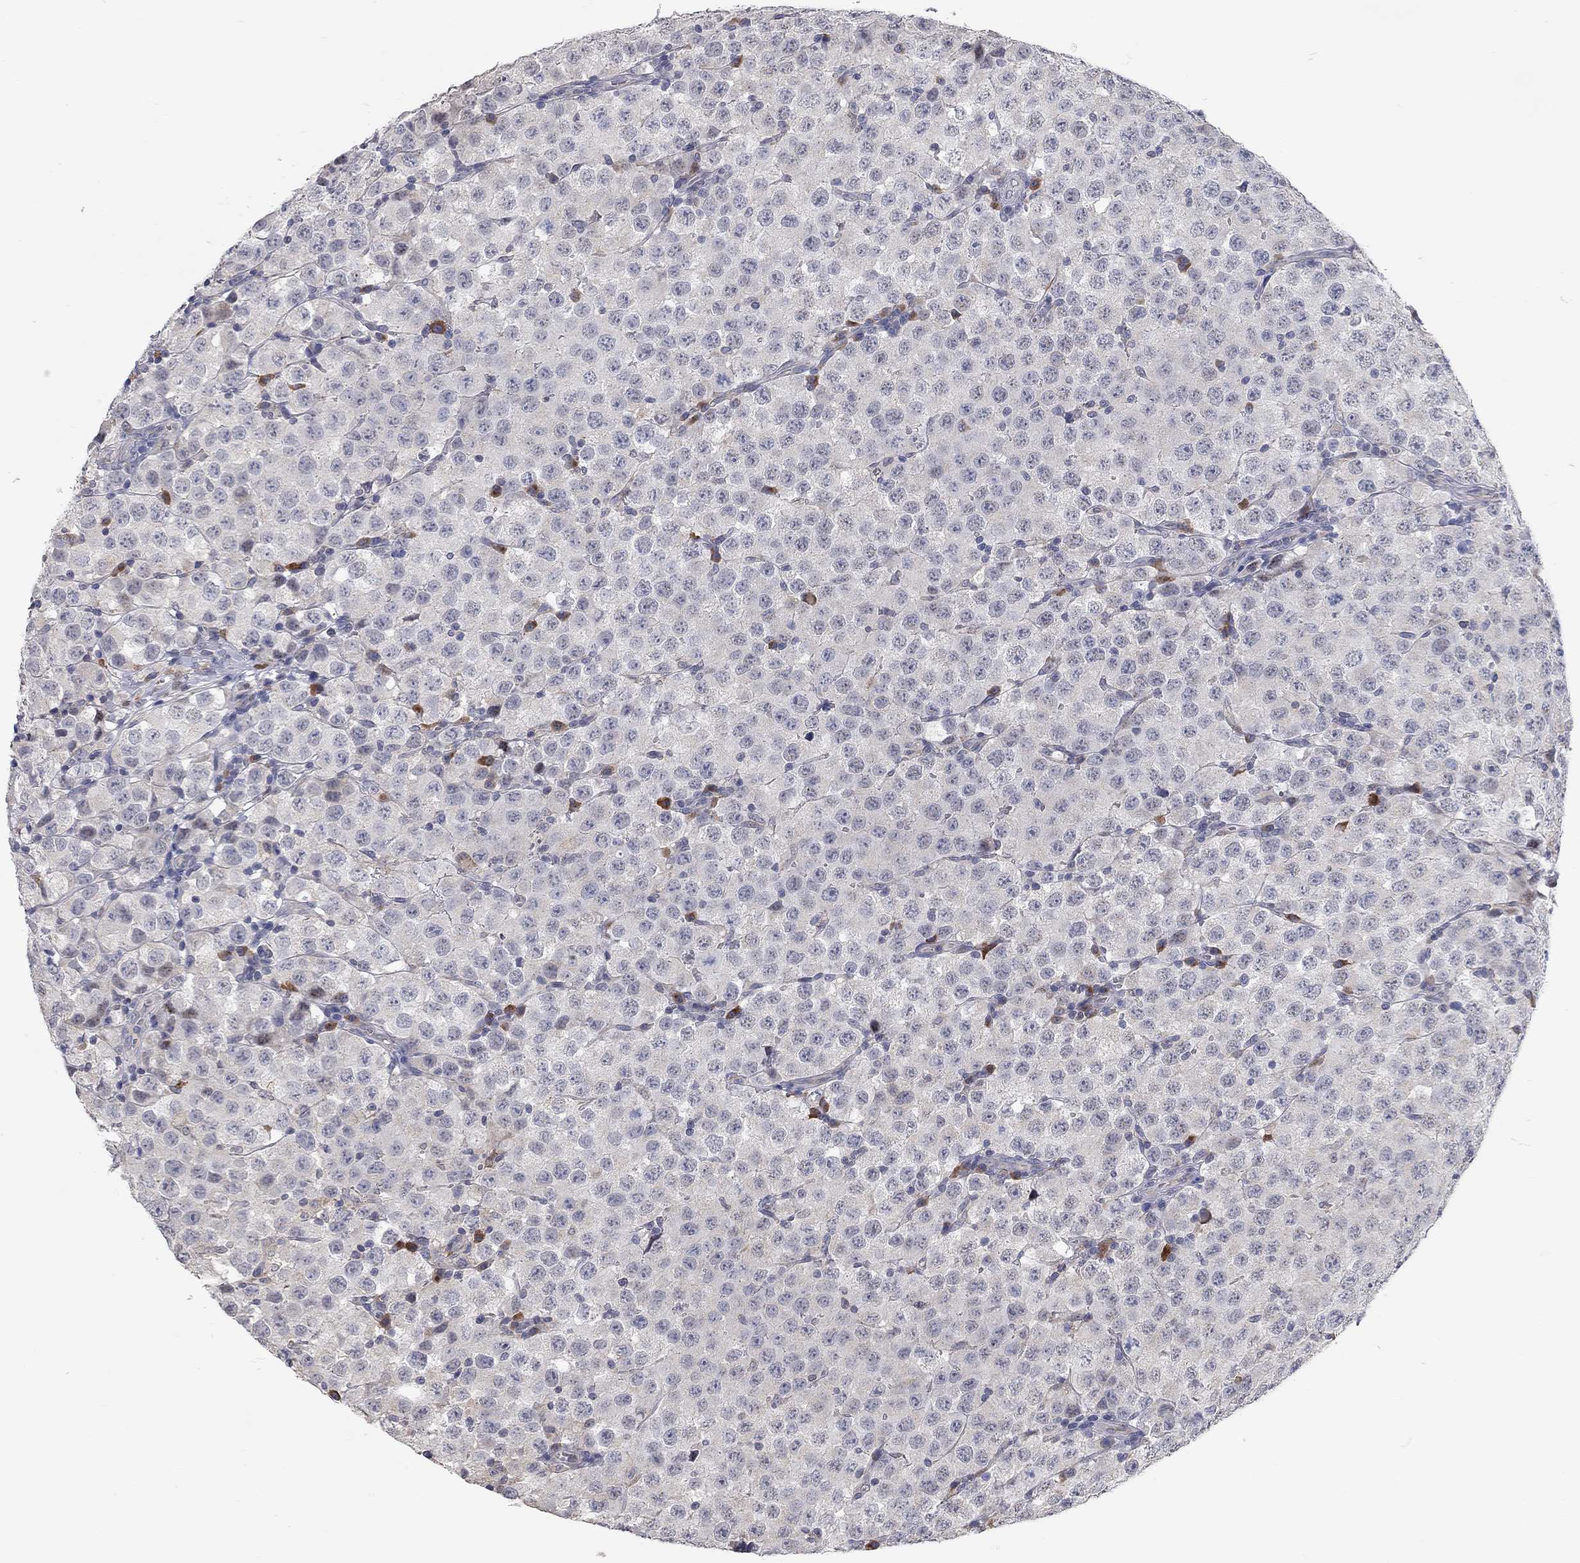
{"staining": {"intensity": "negative", "quantity": "none", "location": "none"}, "tissue": "testis cancer", "cell_type": "Tumor cells", "image_type": "cancer", "snomed": [{"axis": "morphology", "description": "Seminoma, NOS"}, {"axis": "topography", "description": "Testis"}], "caption": "A micrograph of seminoma (testis) stained for a protein displays no brown staining in tumor cells.", "gene": "XAGE2", "patient": {"sex": "male", "age": 34}}